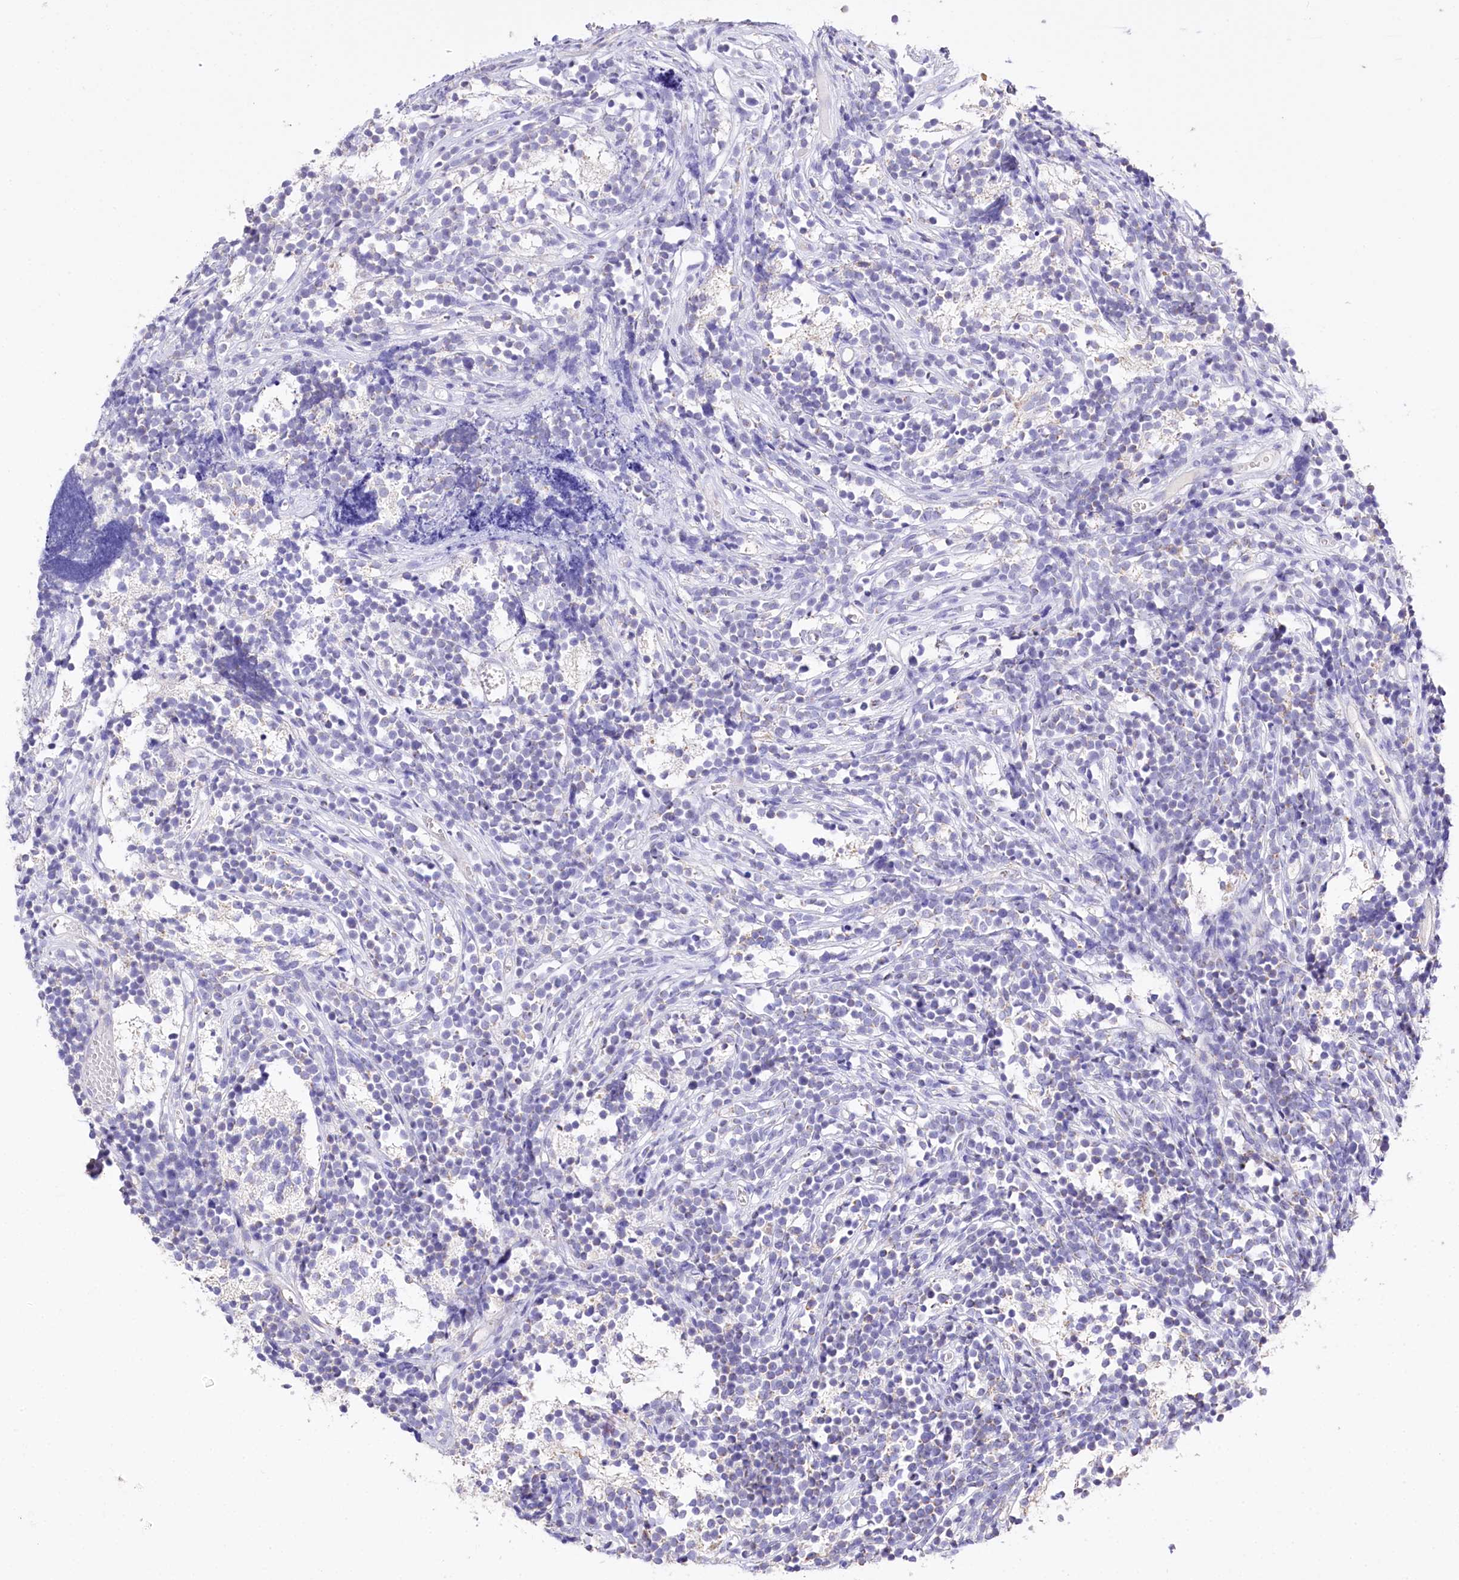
{"staining": {"intensity": "negative", "quantity": "none", "location": "none"}, "tissue": "glioma", "cell_type": "Tumor cells", "image_type": "cancer", "snomed": [{"axis": "morphology", "description": "Glioma, malignant, Low grade"}, {"axis": "topography", "description": "Brain"}], "caption": "High magnification brightfield microscopy of malignant low-grade glioma stained with DAB (3,3'-diaminobenzidine) (brown) and counterstained with hematoxylin (blue): tumor cells show no significant staining.", "gene": "PTER", "patient": {"sex": "female", "age": 1}}